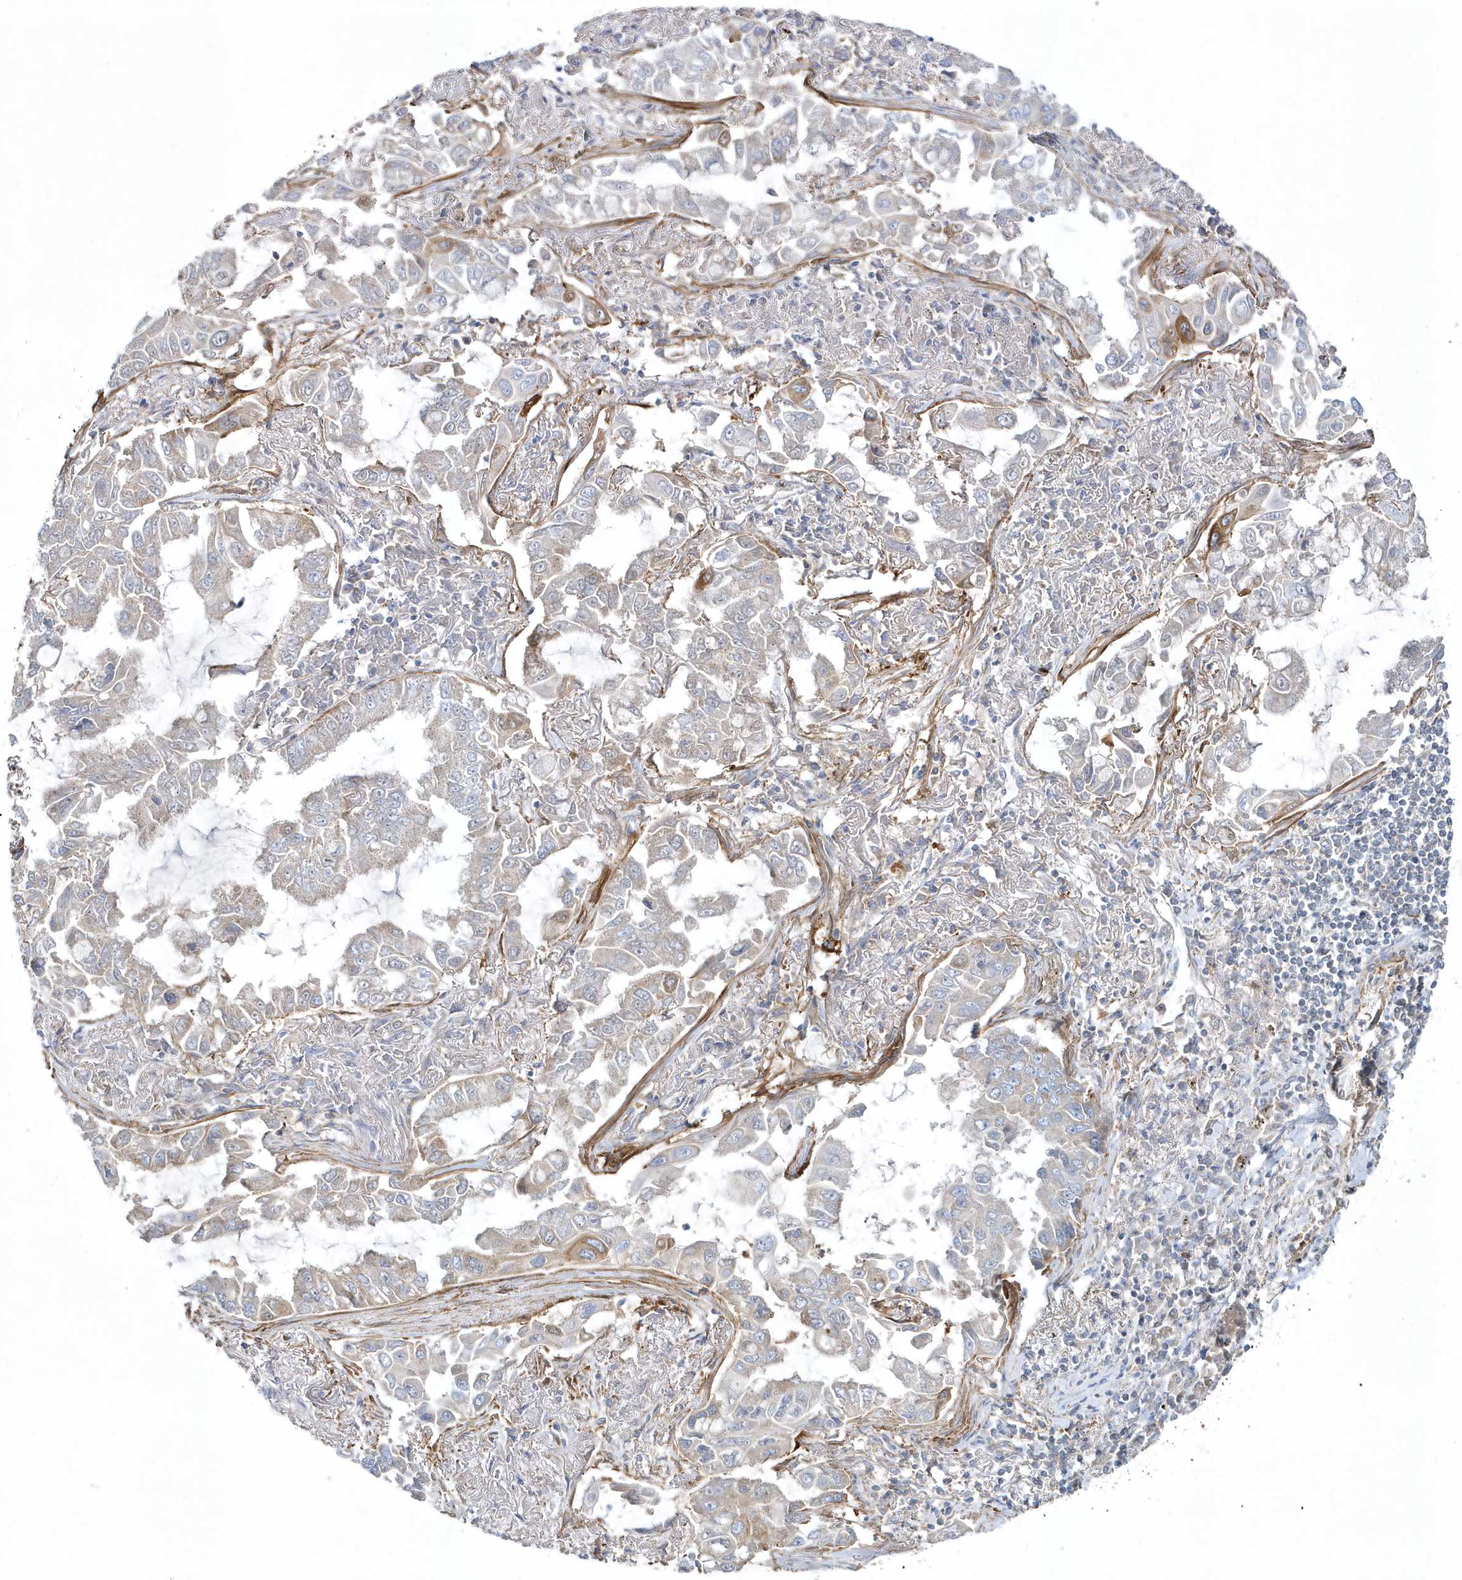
{"staining": {"intensity": "moderate", "quantity": "<25%", "location": "cytoplasmic/membranous"}, "tissue": "lung cancer", "cell_type": "Tumor cells", "image_type": "cancer", "snomed": [{"axis": "morphology", "description": "Adenocarcinoma, NOS"}, {"axis": "topography", "description": "Lung"}], "caption": "Immunohistochemistry image of neoplastic tissue: human lung cancer (adenocarcinoma) stained using immunohistochemistry (IHC) shows low levels of moderate protein expression localized specifically in the cytoplasmic/membranous of tumor cells, appearing as a cytoplasmic/membranous brown color.", "gene": "LEXM", "patient": {"sex": "male", "age": 64}}